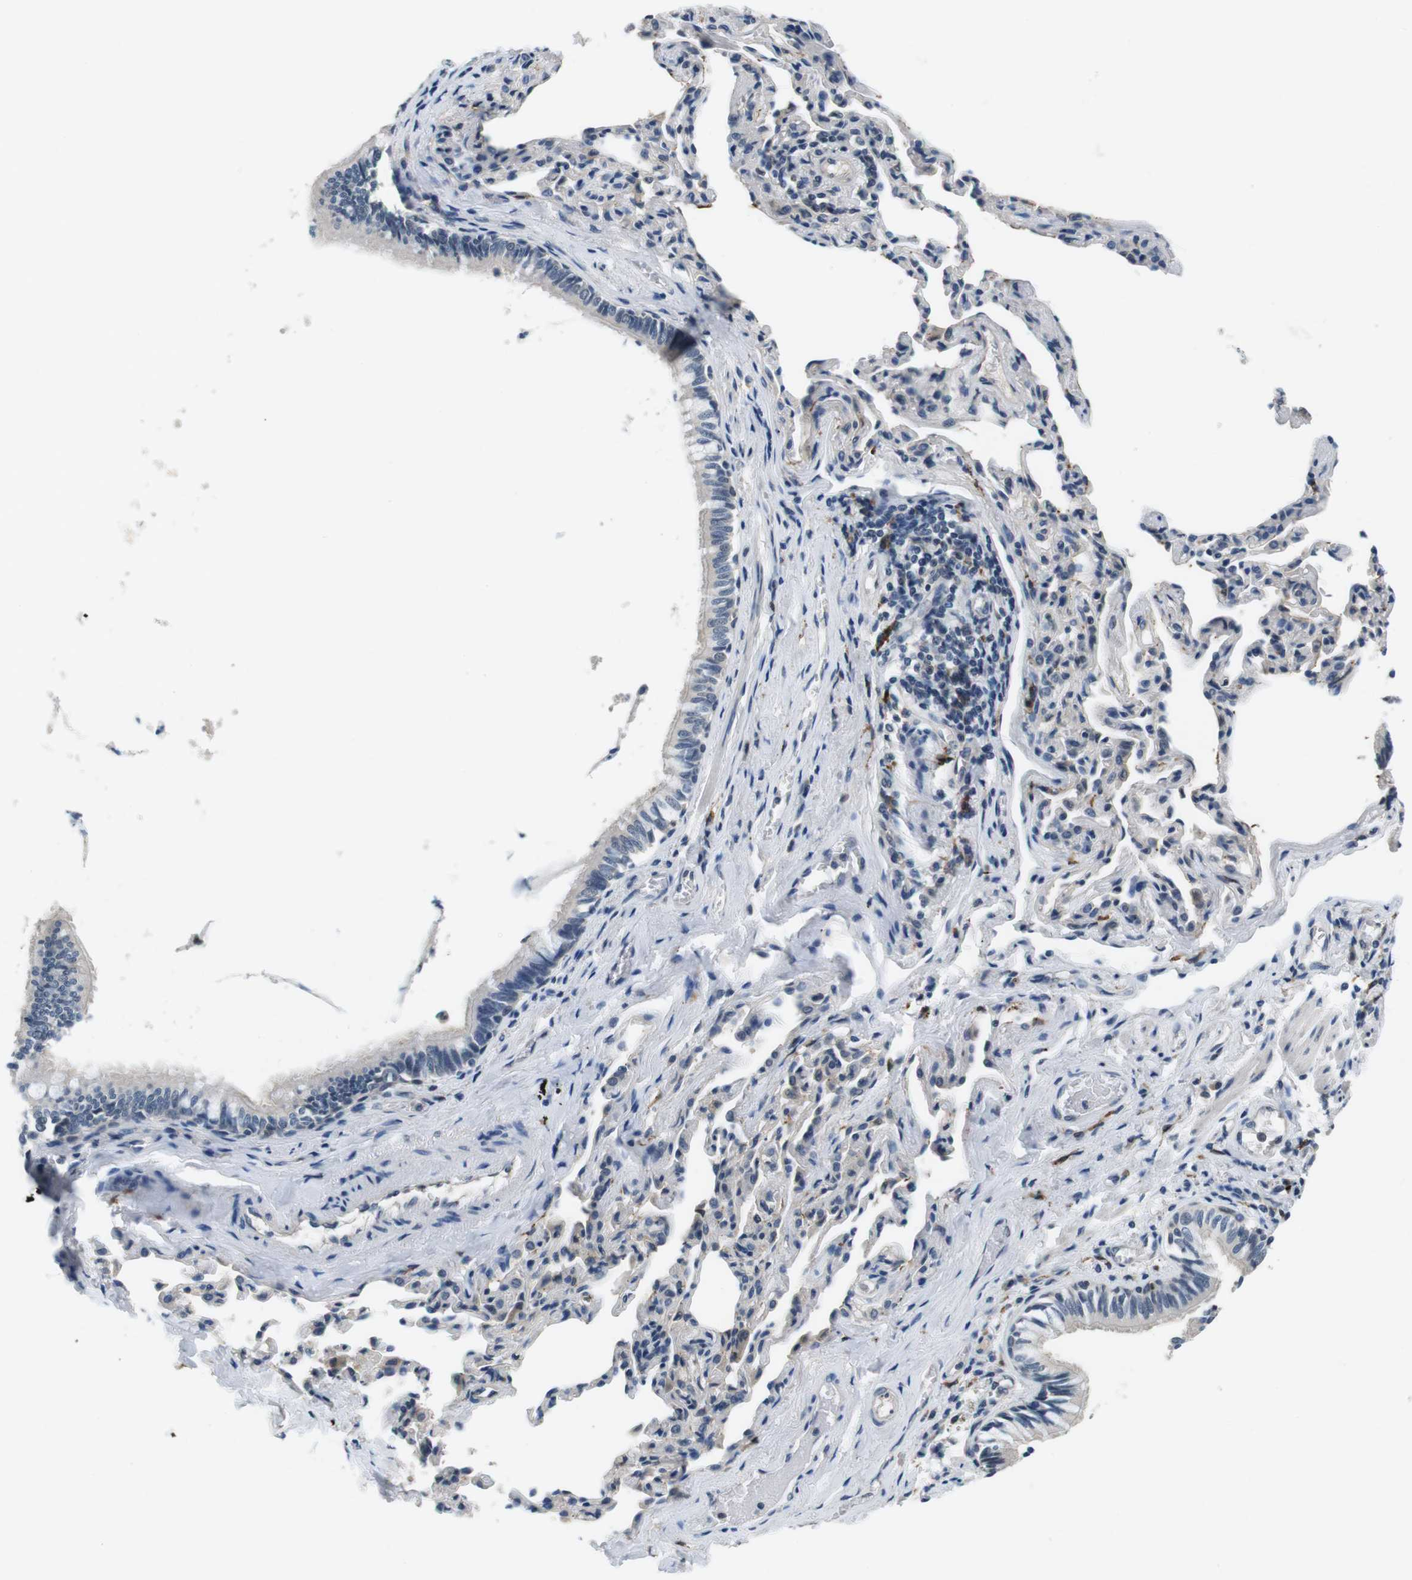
{"staining": {"intensity": "weak", "quantity": "25%-75%", "location": "cytoplasmic/membranous"}, "tissue": "bronchus", "cell_type": "Respiratory epithelial cells", "image_type": "normal", "snomed": [{"axis": "morphology", "description": "Normal tissue, NOS"}, {"axis": "topography", "description": "Bronchus"}, {"axis": "topography", "description": "Lung"}], "caption": "The image exhibits a brown stain indicating the presence of a protein in the cytoplasmic/membranous of respiratory epithelial cells in bronchus.", "gene": "CD163L1", "patient": {"sex": "male", "age": 64}}